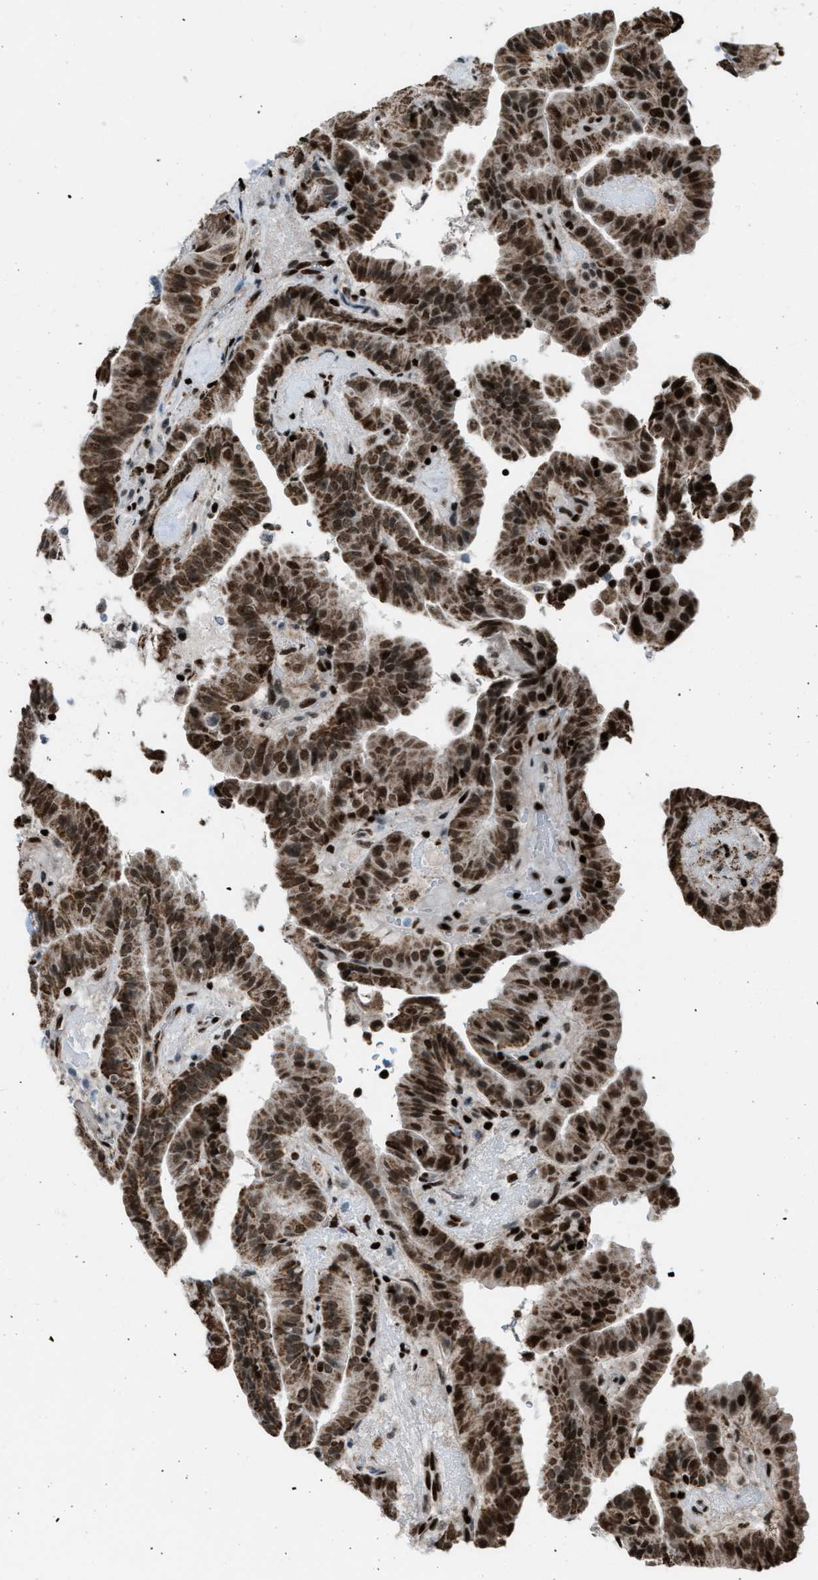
{"staining": {"intensity": "strong", "quantity": ">75%", "location": "cytoplasmic/membranous,nuclear"}, "tissue": "thyroid cancer", "cell_type": "Tumor cells", "image_type": "cancer", "snomed": [{"axis": "morphology", "description": "Papillary adenocarcinoma, NOS"}, {"axis": "topography", "description": "Thyroid gland"}], "caption": "Papillary adenocarcinoma (thyroid) stained with immunohistochemistry displays strong cytoplasmic/membranous and nuclear positivity in about >75% of tumor cells. Nuclei are stained in blue.", "gene": "SLFN5", "patient": {"sex": "male", "age": 33}}